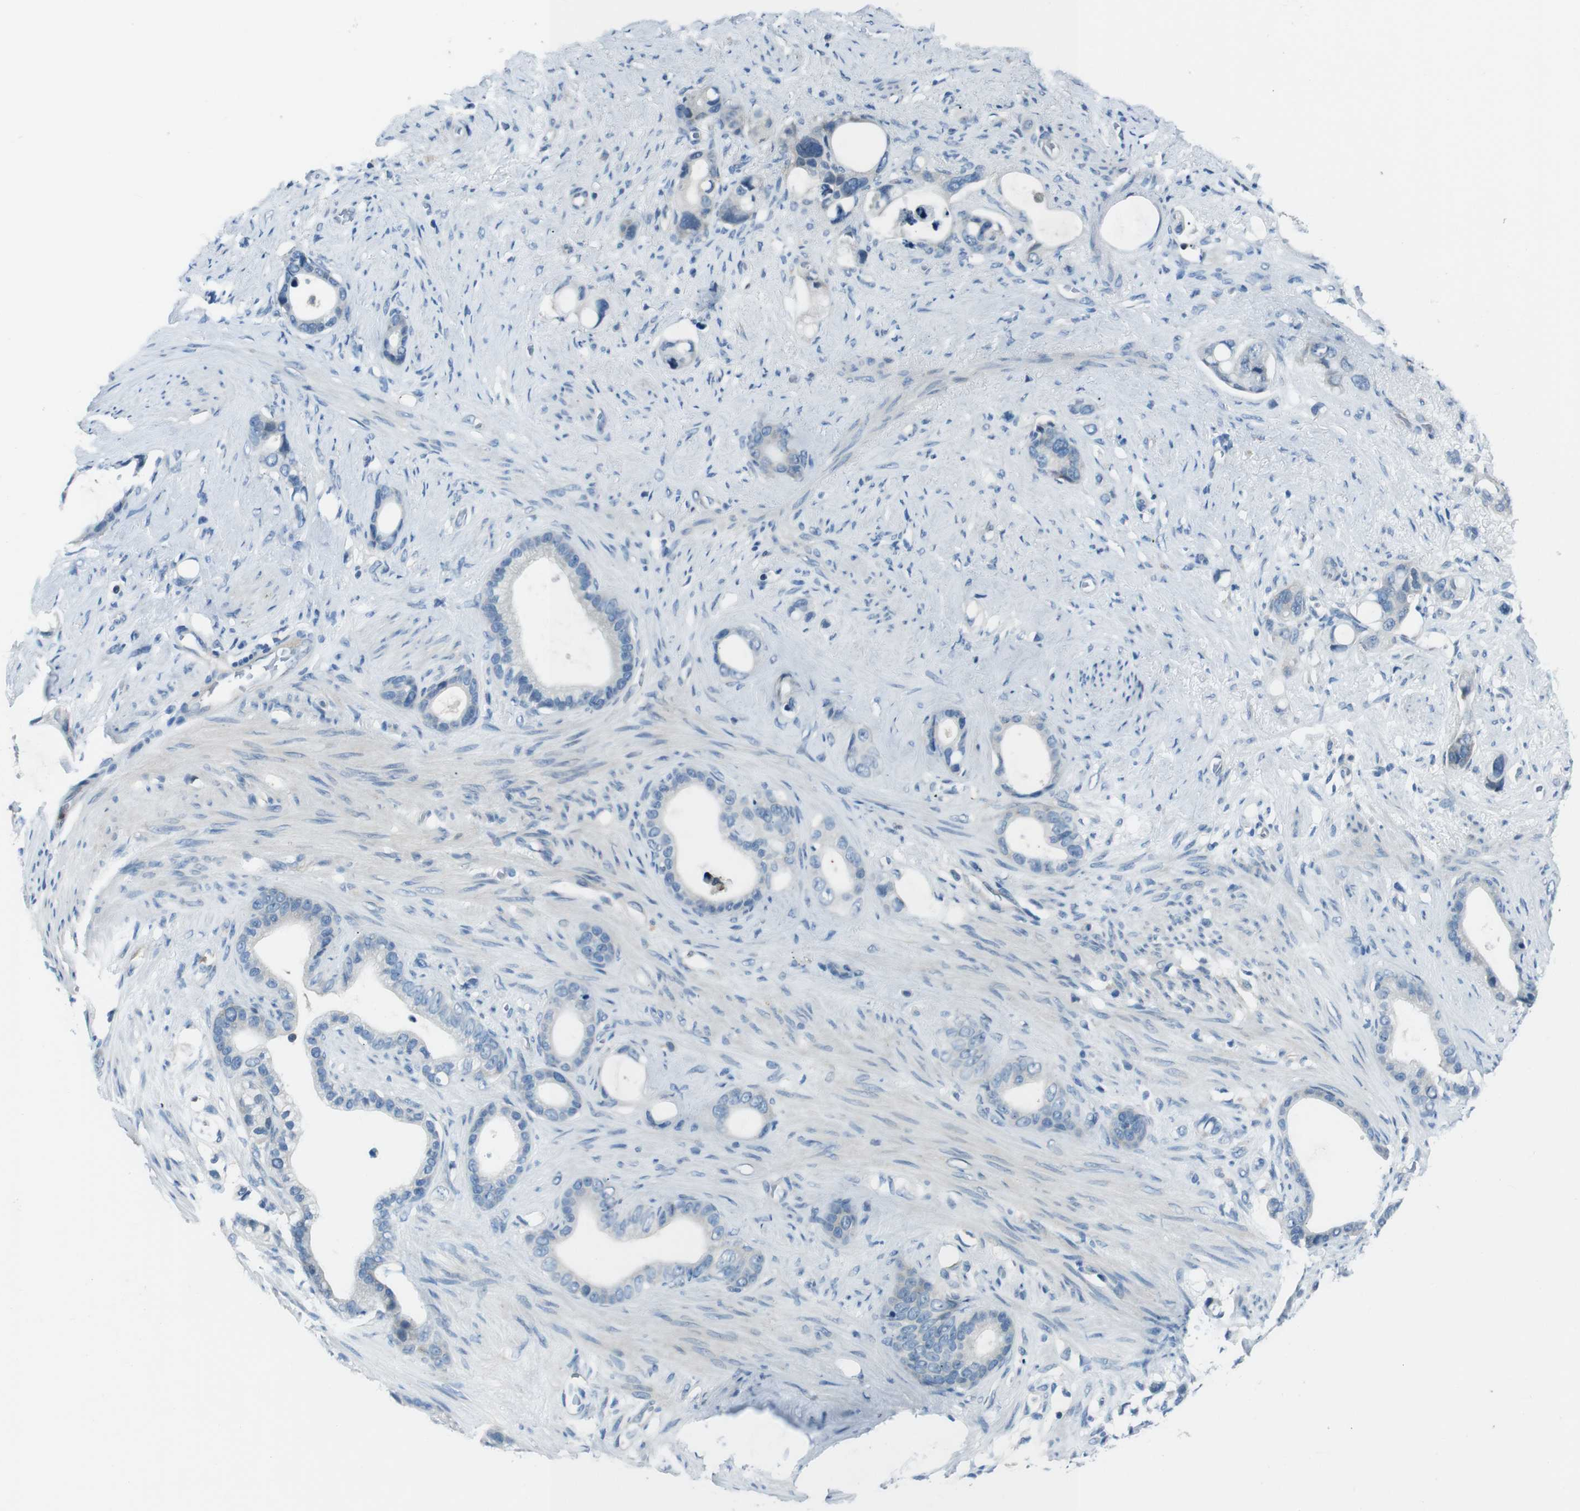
{"staining": {"intensity": "negative", "quantity": "none", "location": "none"}, "tissue": "stomach cancer", "cell_type": "Tumor cells", "image_type": "cancer", "snomed": [{"axis": "morphology", "description": "Adenocarcinoma, NOS"}, {"axis": "topography", "description": "Stomach"}], "caption": "There is no significant positivity in tumor cells of stomach cancer.", "gene": "NANOS2", "patient": {"sex": "female", "age": 75}}